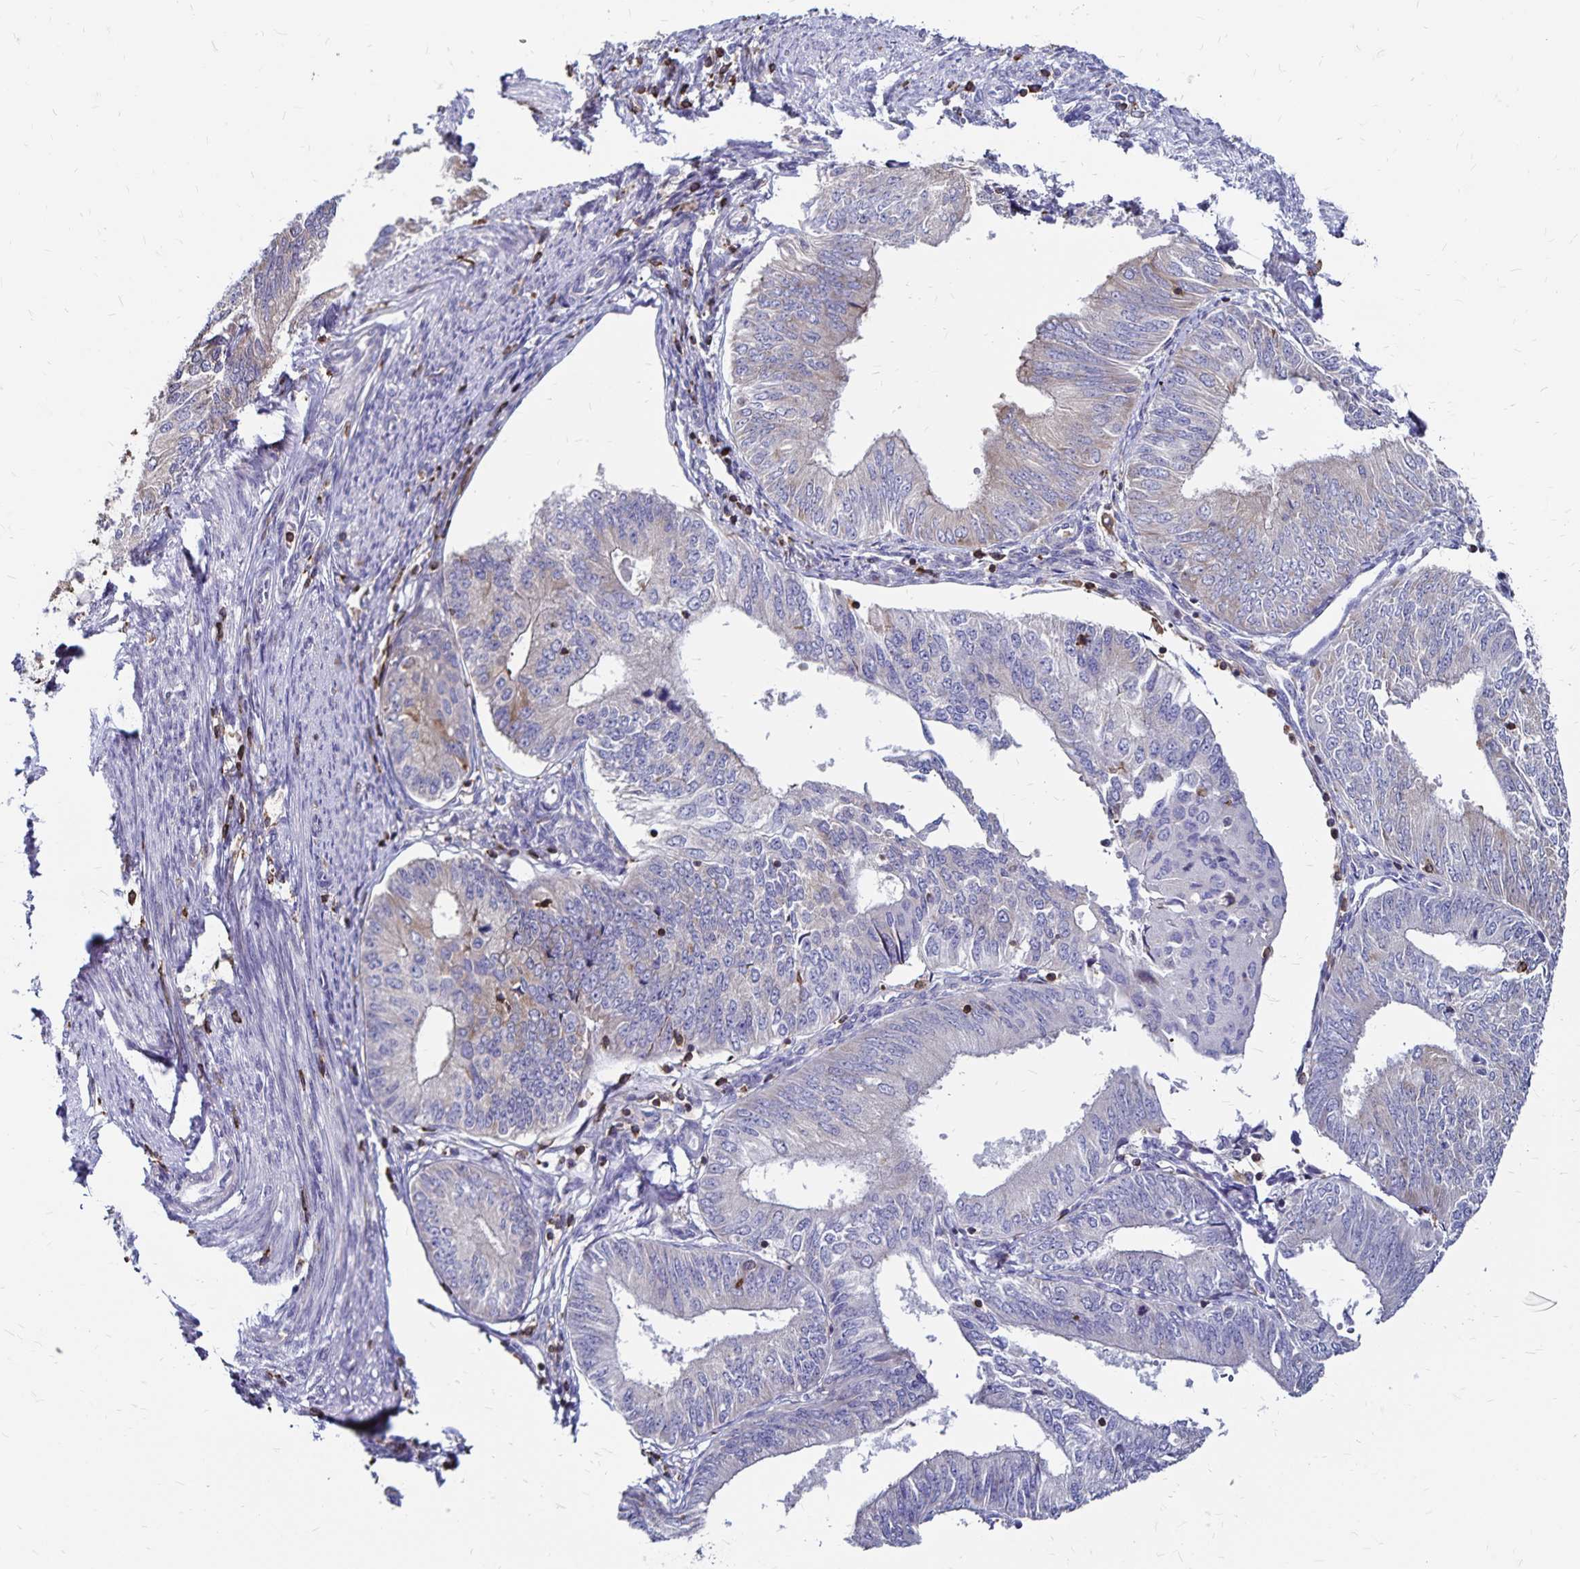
{"staining": {"intensity": "negative", "quantity": "none", "location": "none"}, "tissue": "endometrial cancer", "cell_type": "Tumor cells", "image_type": "cancer", "snomed": [{"axis": "morphology", "description": "Adenocarcinoma, NOS"}, {"axis": "topography", "description": "Endometrium"}], "caption": "IHC image of neoplastic tissue: endometrial cancer (adenocarcinoma) stained with DAB (3,3'-diaminobenzidine) displays no significant protein positivity in tumor cells.", "gene": "NAGPA", "patient": {"sex": "female", "age": 58}}